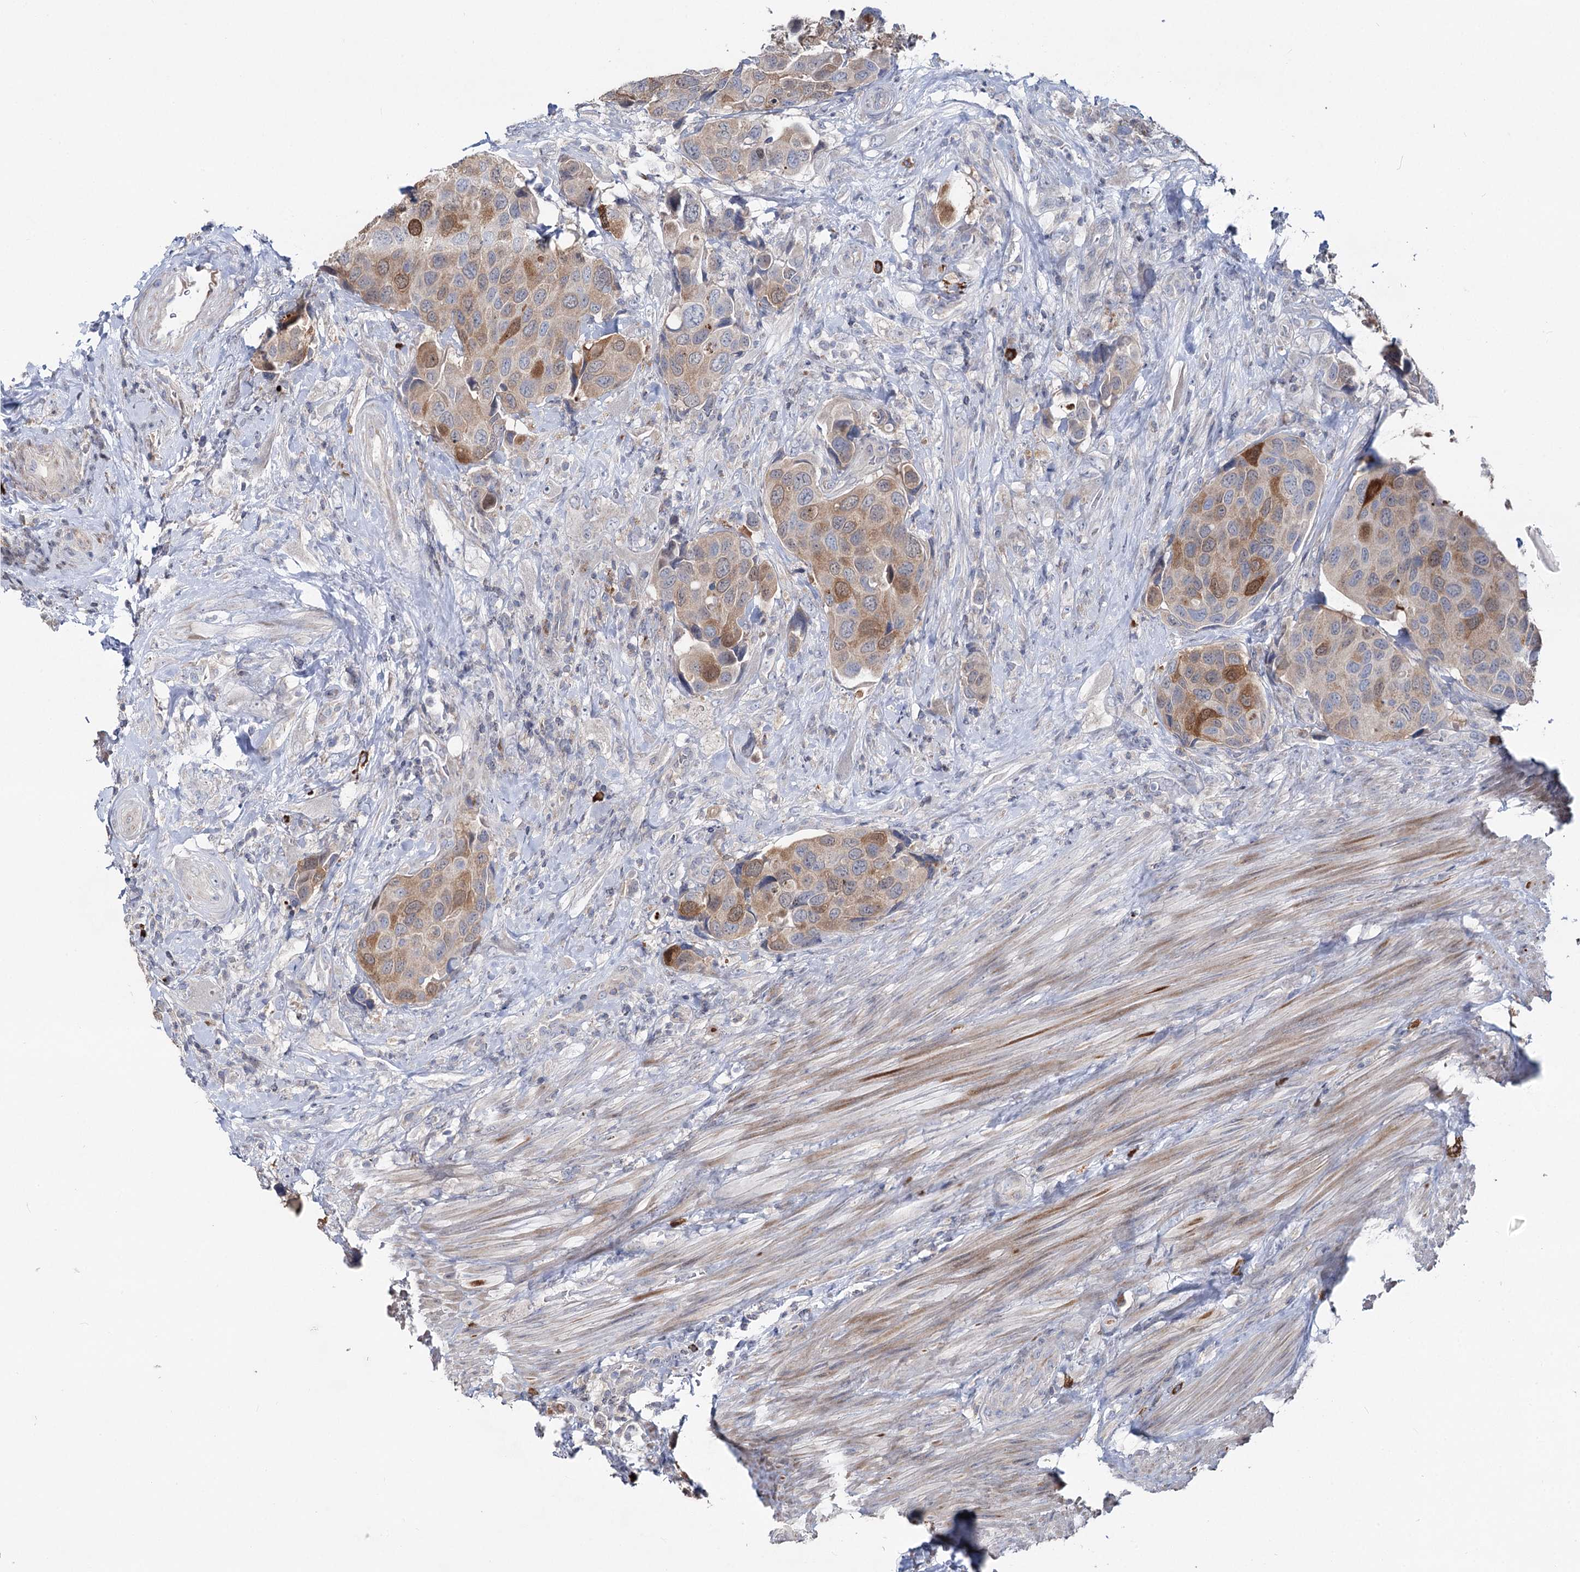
{"staining": {"intensity": "moderate", "quantity": ">75%", "location": "cytoplasmic/membranous"}, "tissue": "urothelial cancer", "cell_type": "Tumor cells", "image_type": "cancer", "snomed": [{"axis": "morphology", "description": "Urothelial carcinoma, High grade"}, {"axis": "topography", "description": "Urinary bladder"}], "caption": "Brown immunohistochemical staining in human high-grade urothelial carcinoma reveals moderate cytoplasmic/membranous positivity in approximately >75% of tumor cells.", "gene": "PTGR1", "patient": {"sex": "male", "age": 74}}